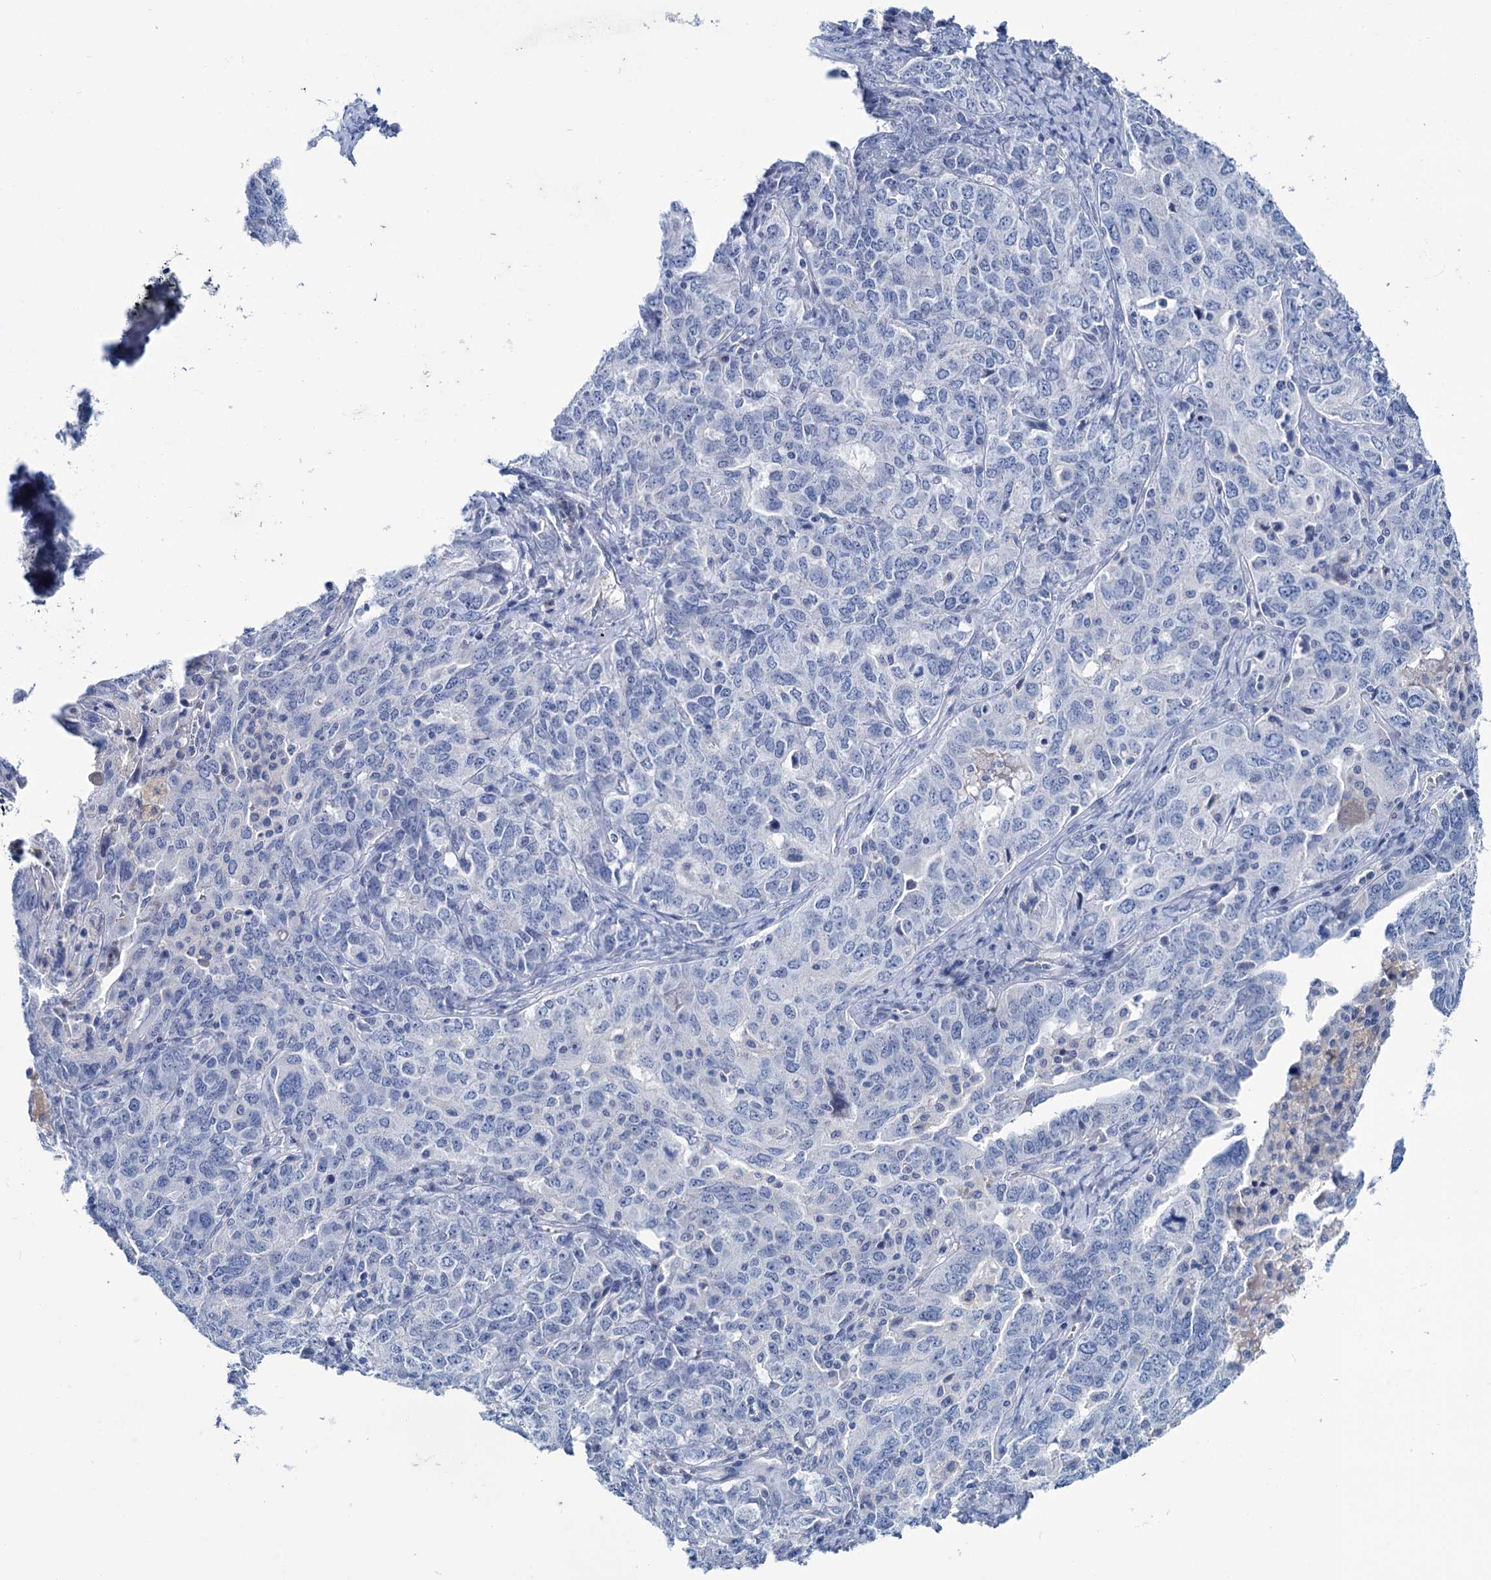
{"staining": {"intensity": "negative", "quantity": "none", "location": "none"}, "tissue": "ovarian cancer", "cell_type": "Tumor cells", "image_type": "cancer", "snomed": [{"axis": "morphology", "description": "Carcinoma, endometroid"}, {"axis": "topography", "description": "Ovary"}], "caption": "Immunohistochemistry (IHC) photomicrograph of neoplastic tissue: human ovarian endometroid carcinoma stained with DAB (3,3'-diaminobenzidine) exhibits no significant protein expression in tumor cells.", "gene": "MYOZ3", "patient": {"sex": "female", "age": 62}}